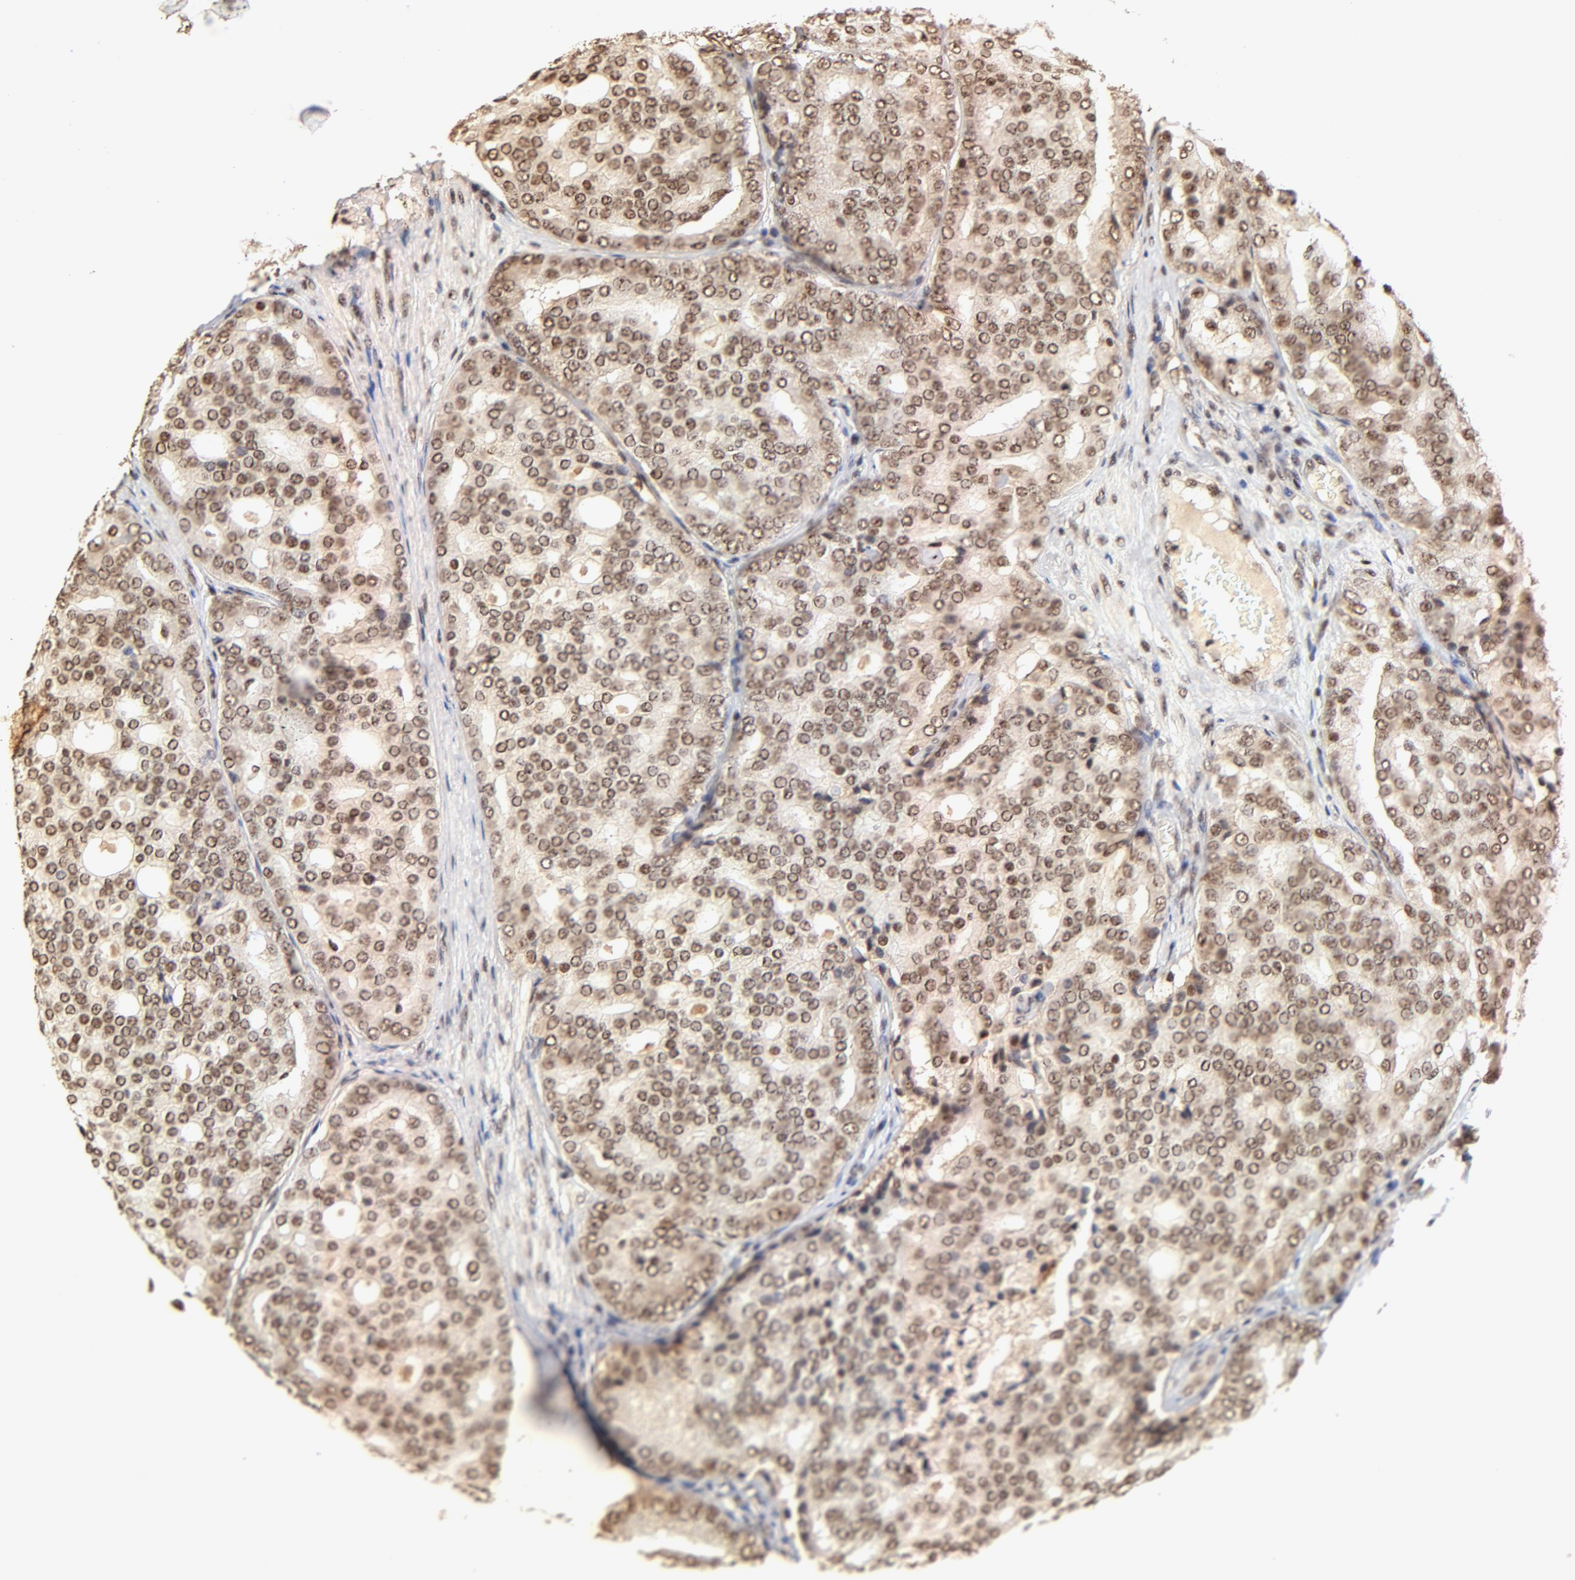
{"staining": {"intensity": "strong", "quantity": ">75%", "location": "nuclear"}, "tissue": "prostate cancer", "cell_type": "Tumor cells", "image_type": "cancer", "snomed": [{"axis": "morphology", "description": "Adenocarcinoma, High grade"}, {"axis": "topography", "description": "Prostate"}], "caption": "Prostate cancer stained for a protein (brown) exhibits strong nuclear positive staining in approximately >75% of tumor cells.", "gene": "MED12", "patient": {"sex": "male", "age": 64}}